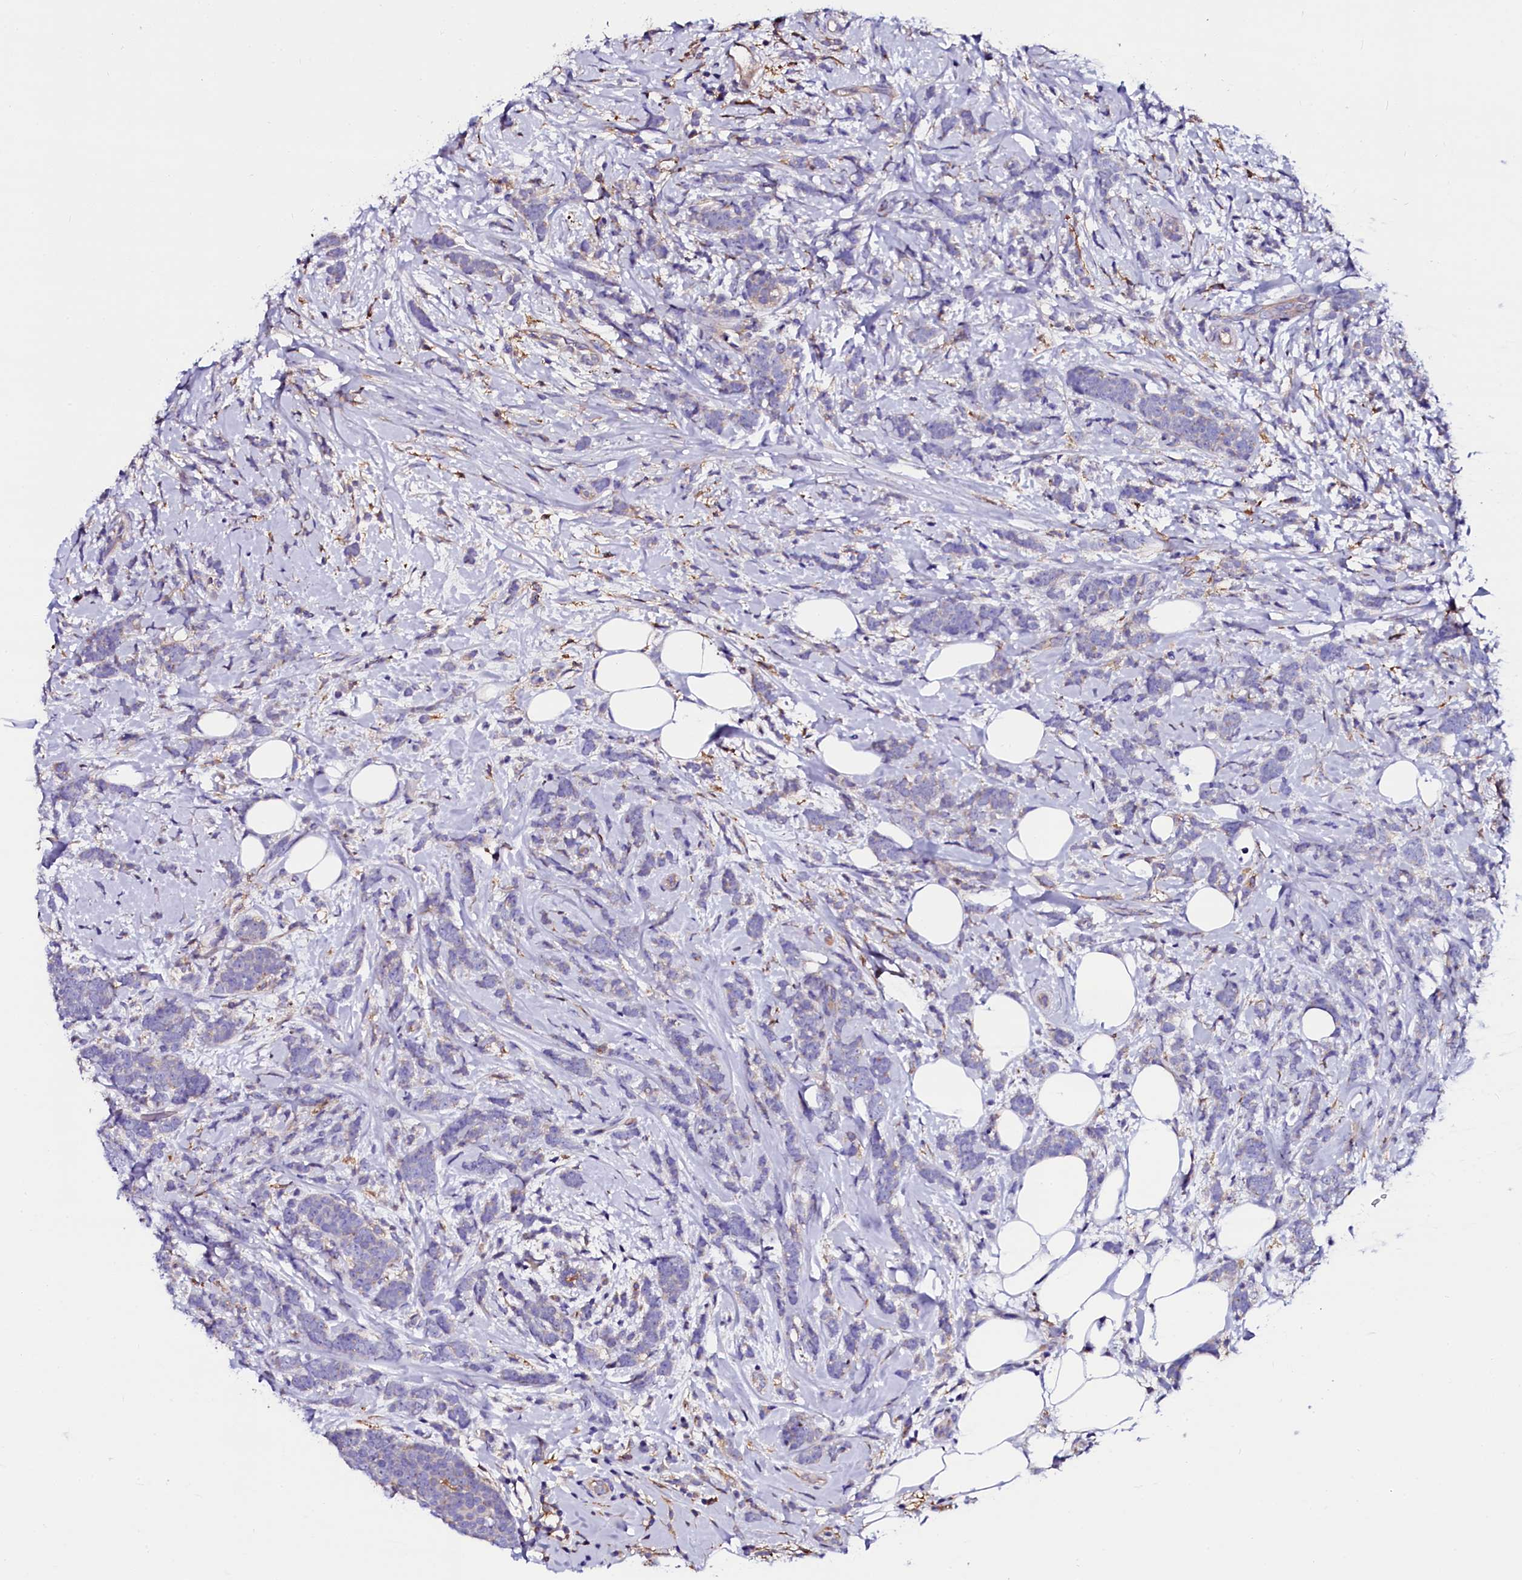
{"staining": {"intensity": "negative", "quantity": "none", "location": "none"}, "tissue": "breast cancer", "cell_type": "Tumor cells", "image_type": "cancer", "snomed": [{"axis": "morphology", "description": "Lobular carcinoma"}, {"axis": "topography", "description": "Breast"}], "caption": "IHC photomicrograph of neoplastic tissue: breast lobular carcinoma stained with DAB reveals no significant protein expression in tumor cells.", "gene": "OTOL1", "patient": {"sex": "female", "age": 58}}